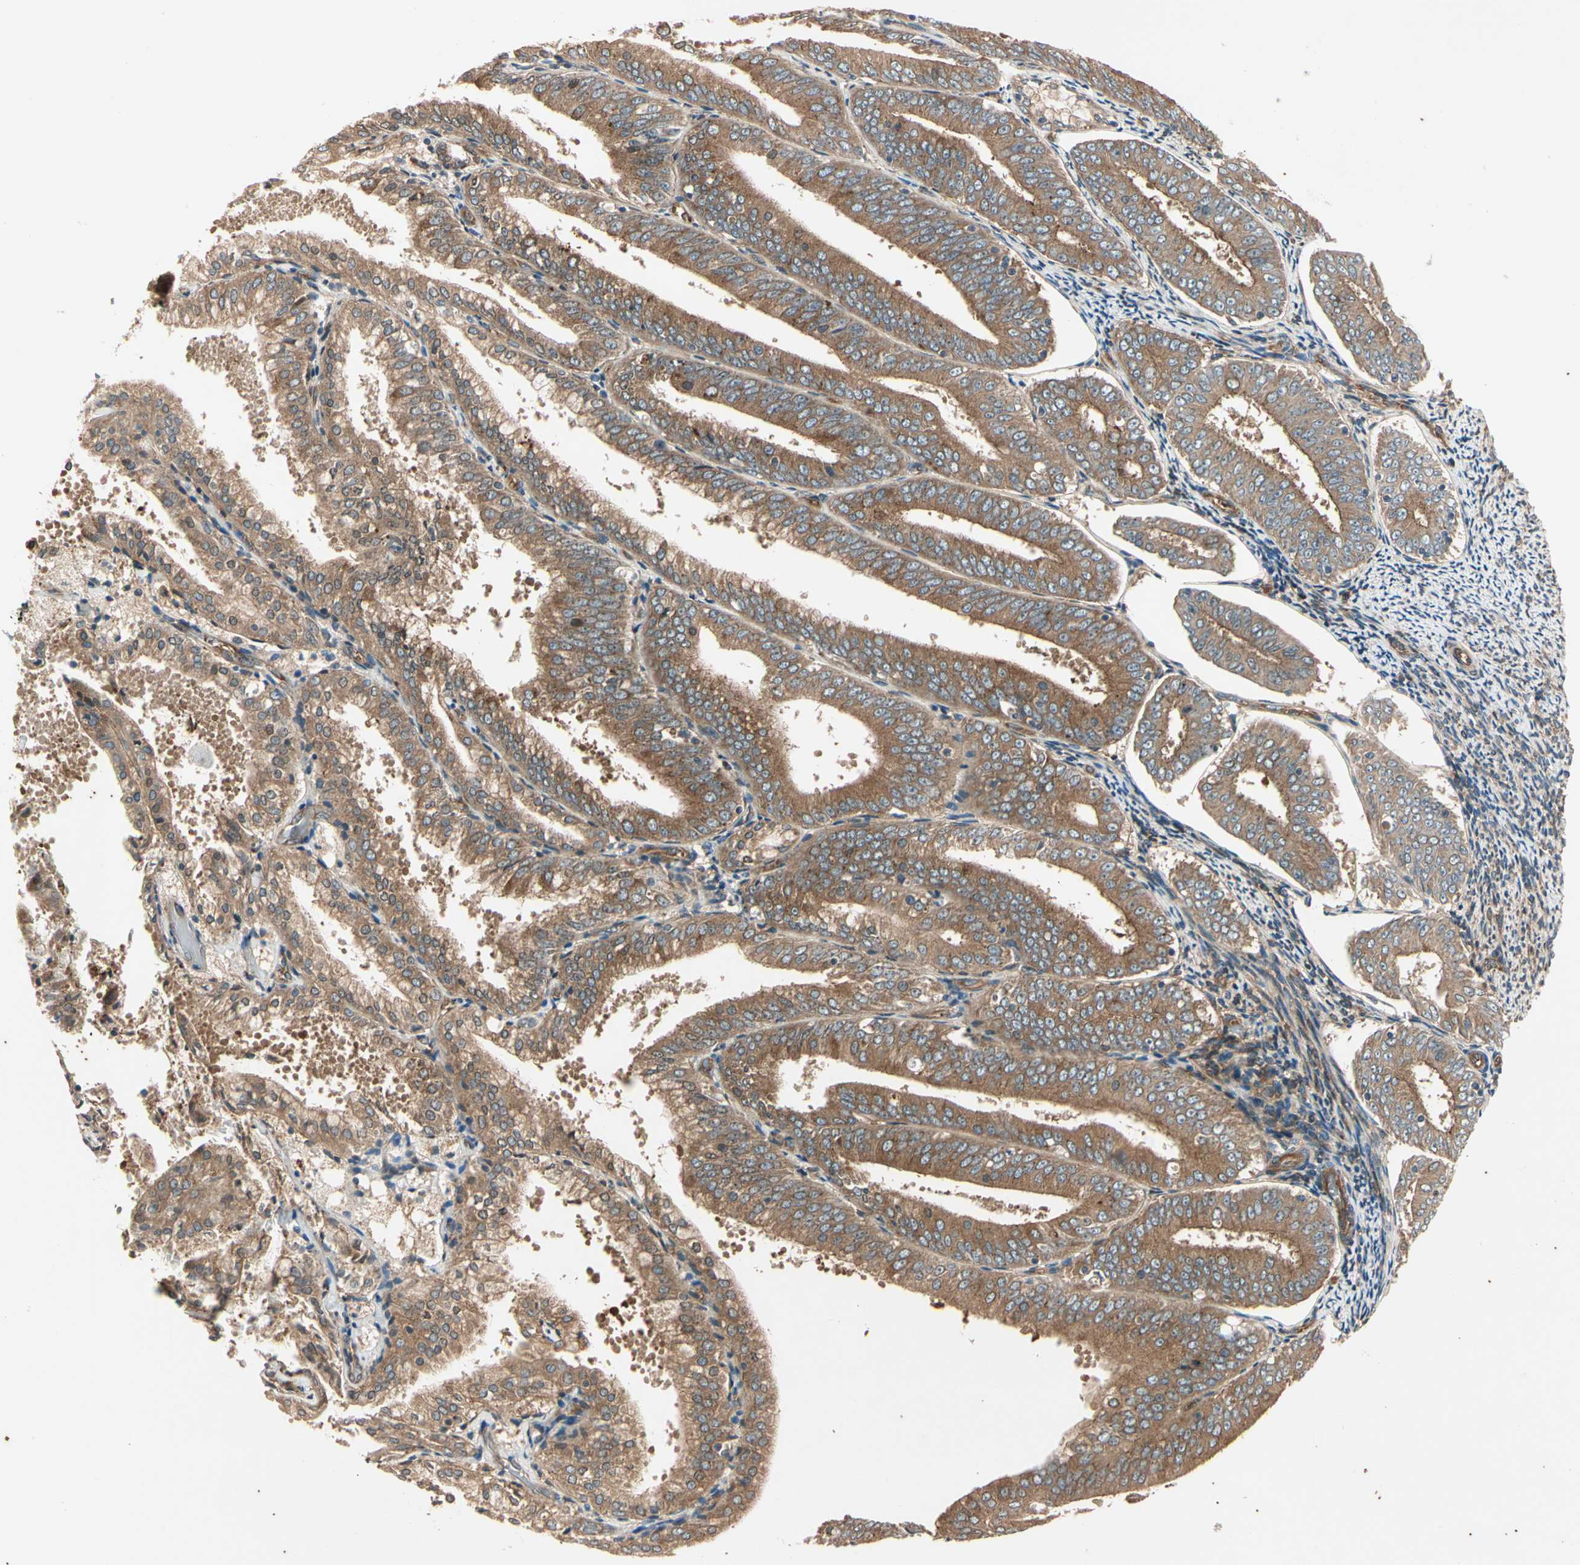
{"staining": {"intensity": "moderate", "quantity": ">75%", "location": "cytoplasmic/membranous"}, "tissue": "endometrial cancer", "cell_type": "Tumor cells", "image_type": "cancer", "snomed": [{"axis": "morphology", "description": "Adenocarcinoma, NOS"}, {"axis": "topography", "description": "Endometrium"}], "caption": "Protein staining by immunohistochemistry exhibits moderate cytoplasmic/membranous positivity in about >75% of tumor cells in endometrial adenocarcinoma. The staining was performed using DAB (3,3'-diaminobenzidine), with brown indicating positive protein expression. Nuclei are stained blue with hematoxylin.", "gene": "ROCK2", "patient": {"sex": "female", "age": 63}}